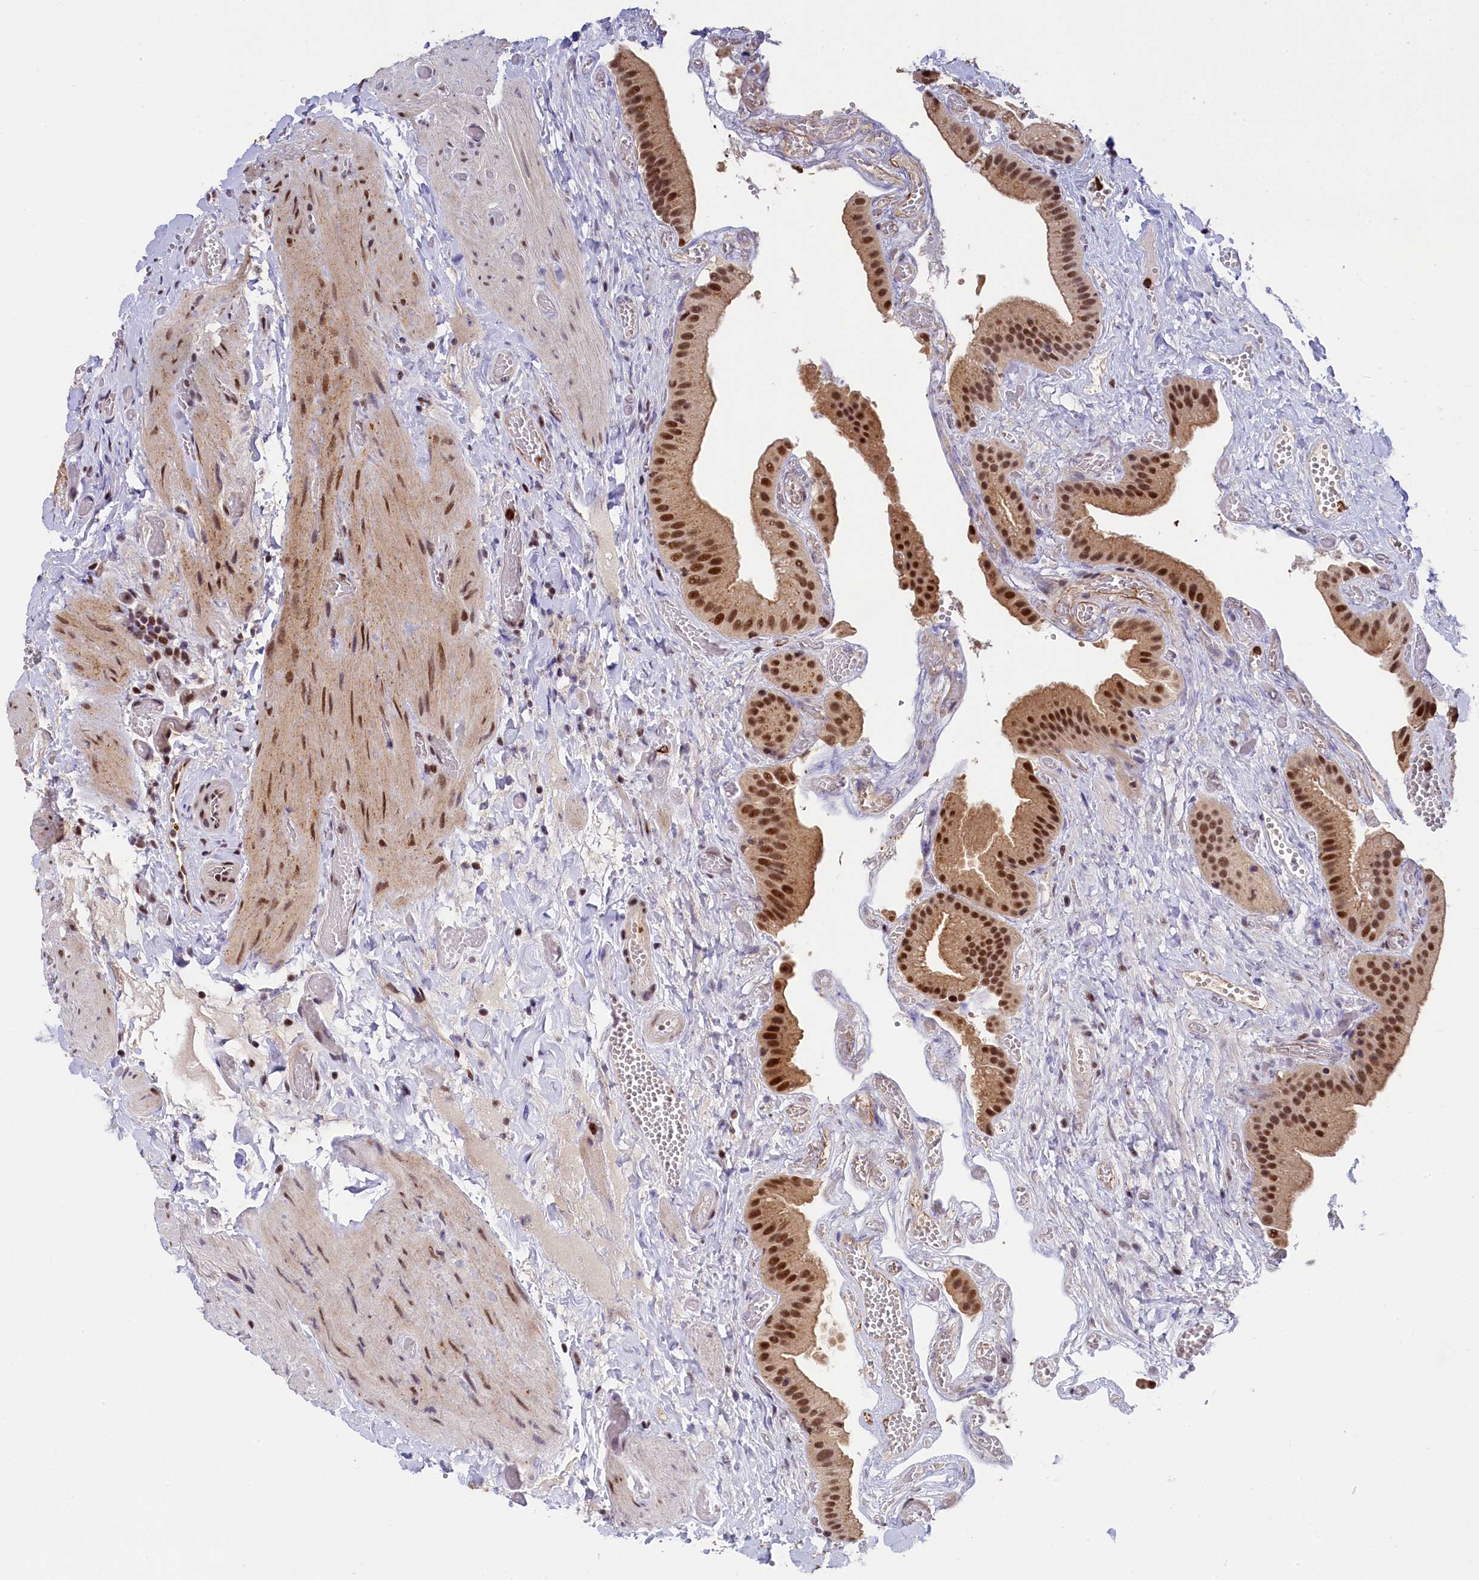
{"staining": {"intensity": "strong", "quantity": ">75%", "location": "cytoplasmic/membranous,nuclear"}, "tissue": "gallbladder", "cell_type": "Glandular cells", "image_type": "normal", "snomed": [{"axis": "morphology", "description": "Normal tissue, NOS"}, {"axis": "topography", "description": "Gallbladder"}], "caption": "A histopathology image showing strong cytoplasmic/membranous,nuclear expression in approximately >75% of glandular cells in unremarkable gallbladder, as visualized by brown immunohistochemical staining.", "gene": "ADIG", "patient": {"sex": "female", "age": 64}}